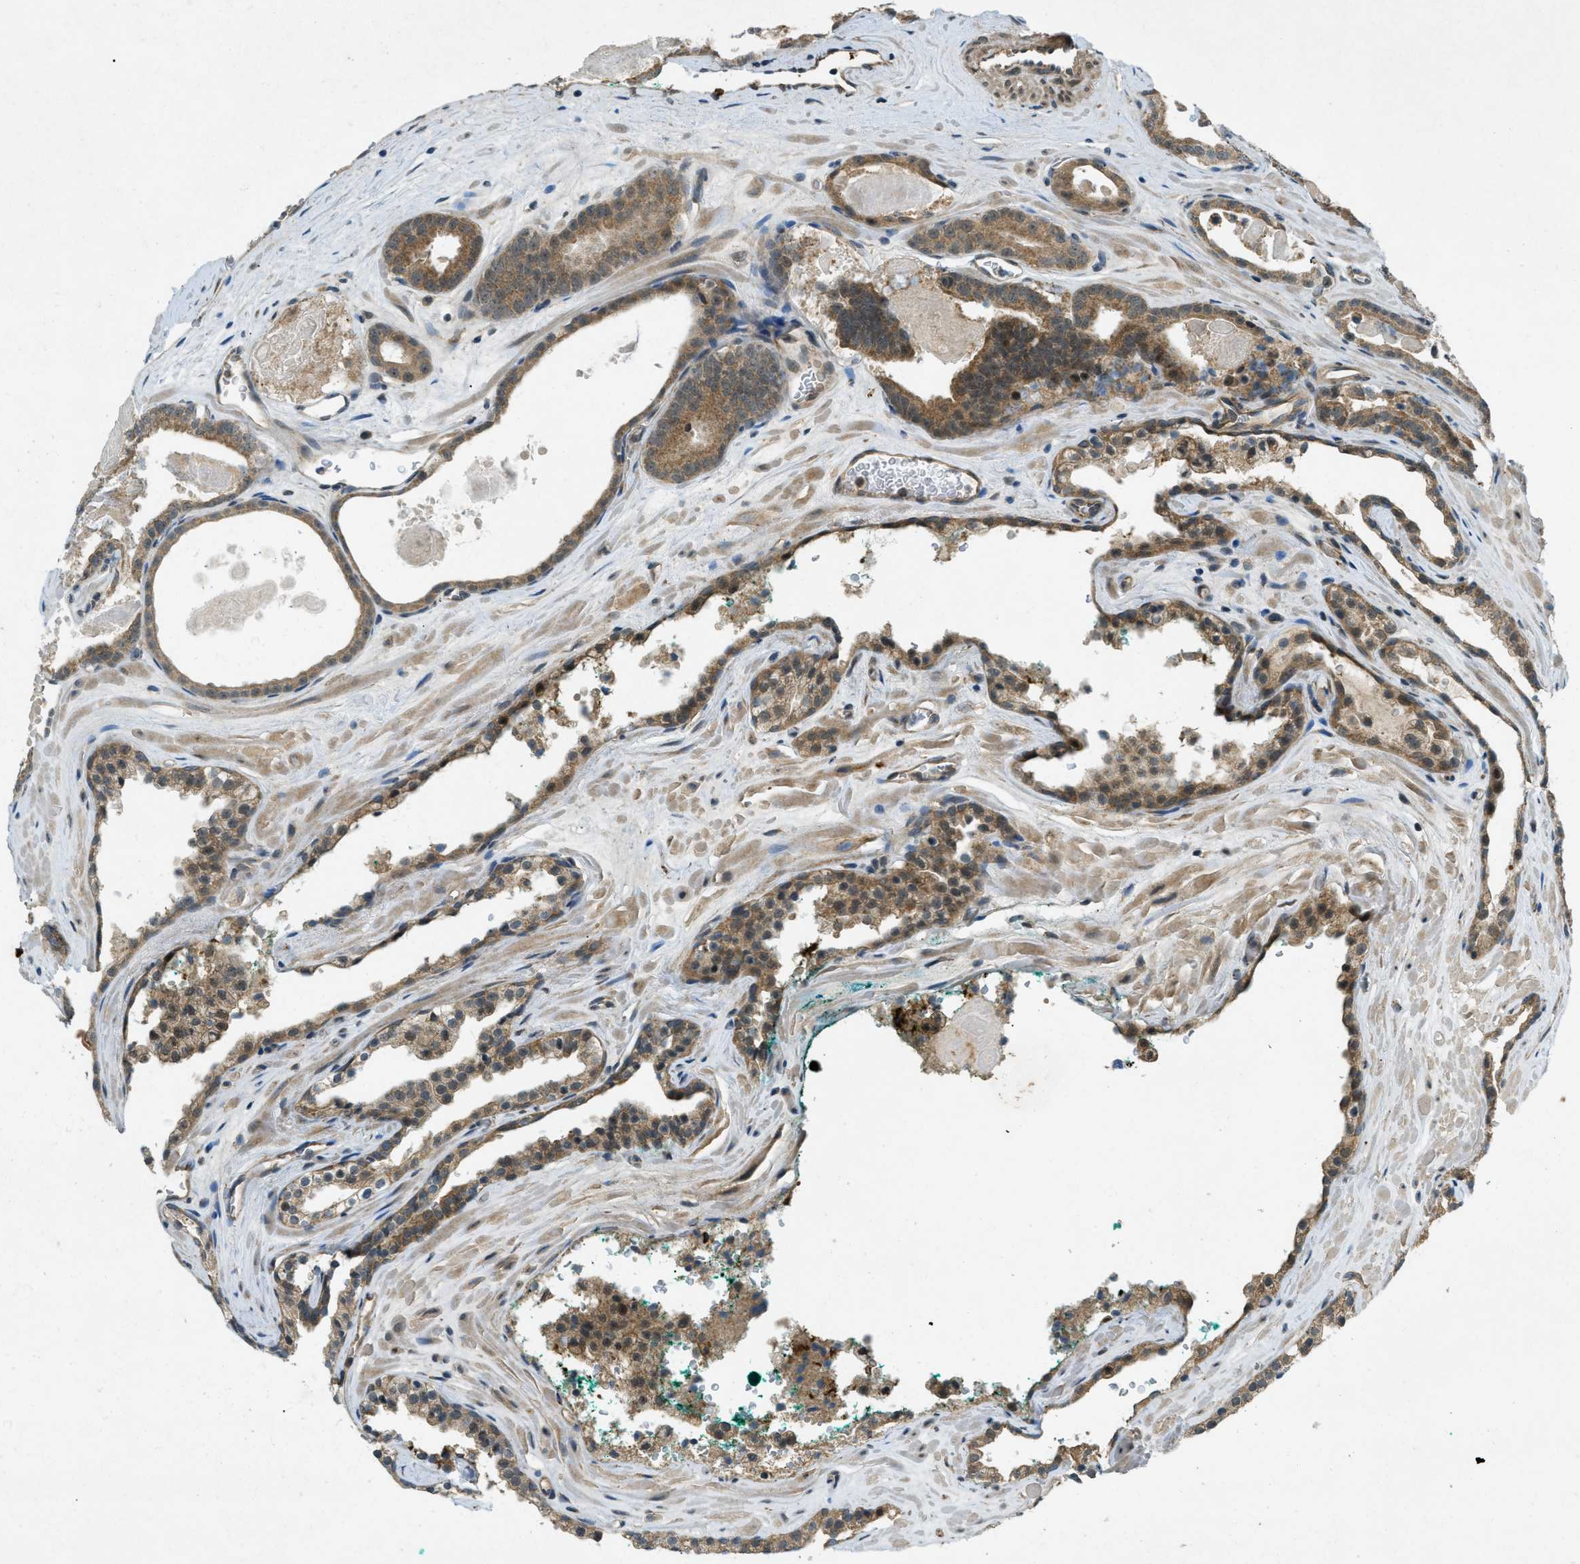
{"staining": {"intensity": "moderate", "quantity": ">75%", "location": "cytoplasmic/membranous"}, "tissue": "prostate cancer", "cell_type": "Tumor cells", "image_type": "cancer", "snomed": [{"axis": "morphology", "description": "Adenocarcinoma, High grade"}, {"axis": "topography", "description": "Prostate"}], "caption": "This is a histology image of immunohistochemistry (IHC) staining of prostate cancer (high-grade adenocarcinoma), which shows moderate expression in the cytoplasmic/membranous of tumor cells.", "gene": "EIF2AK3", "patient": {"sex": "male", "age": 60}}